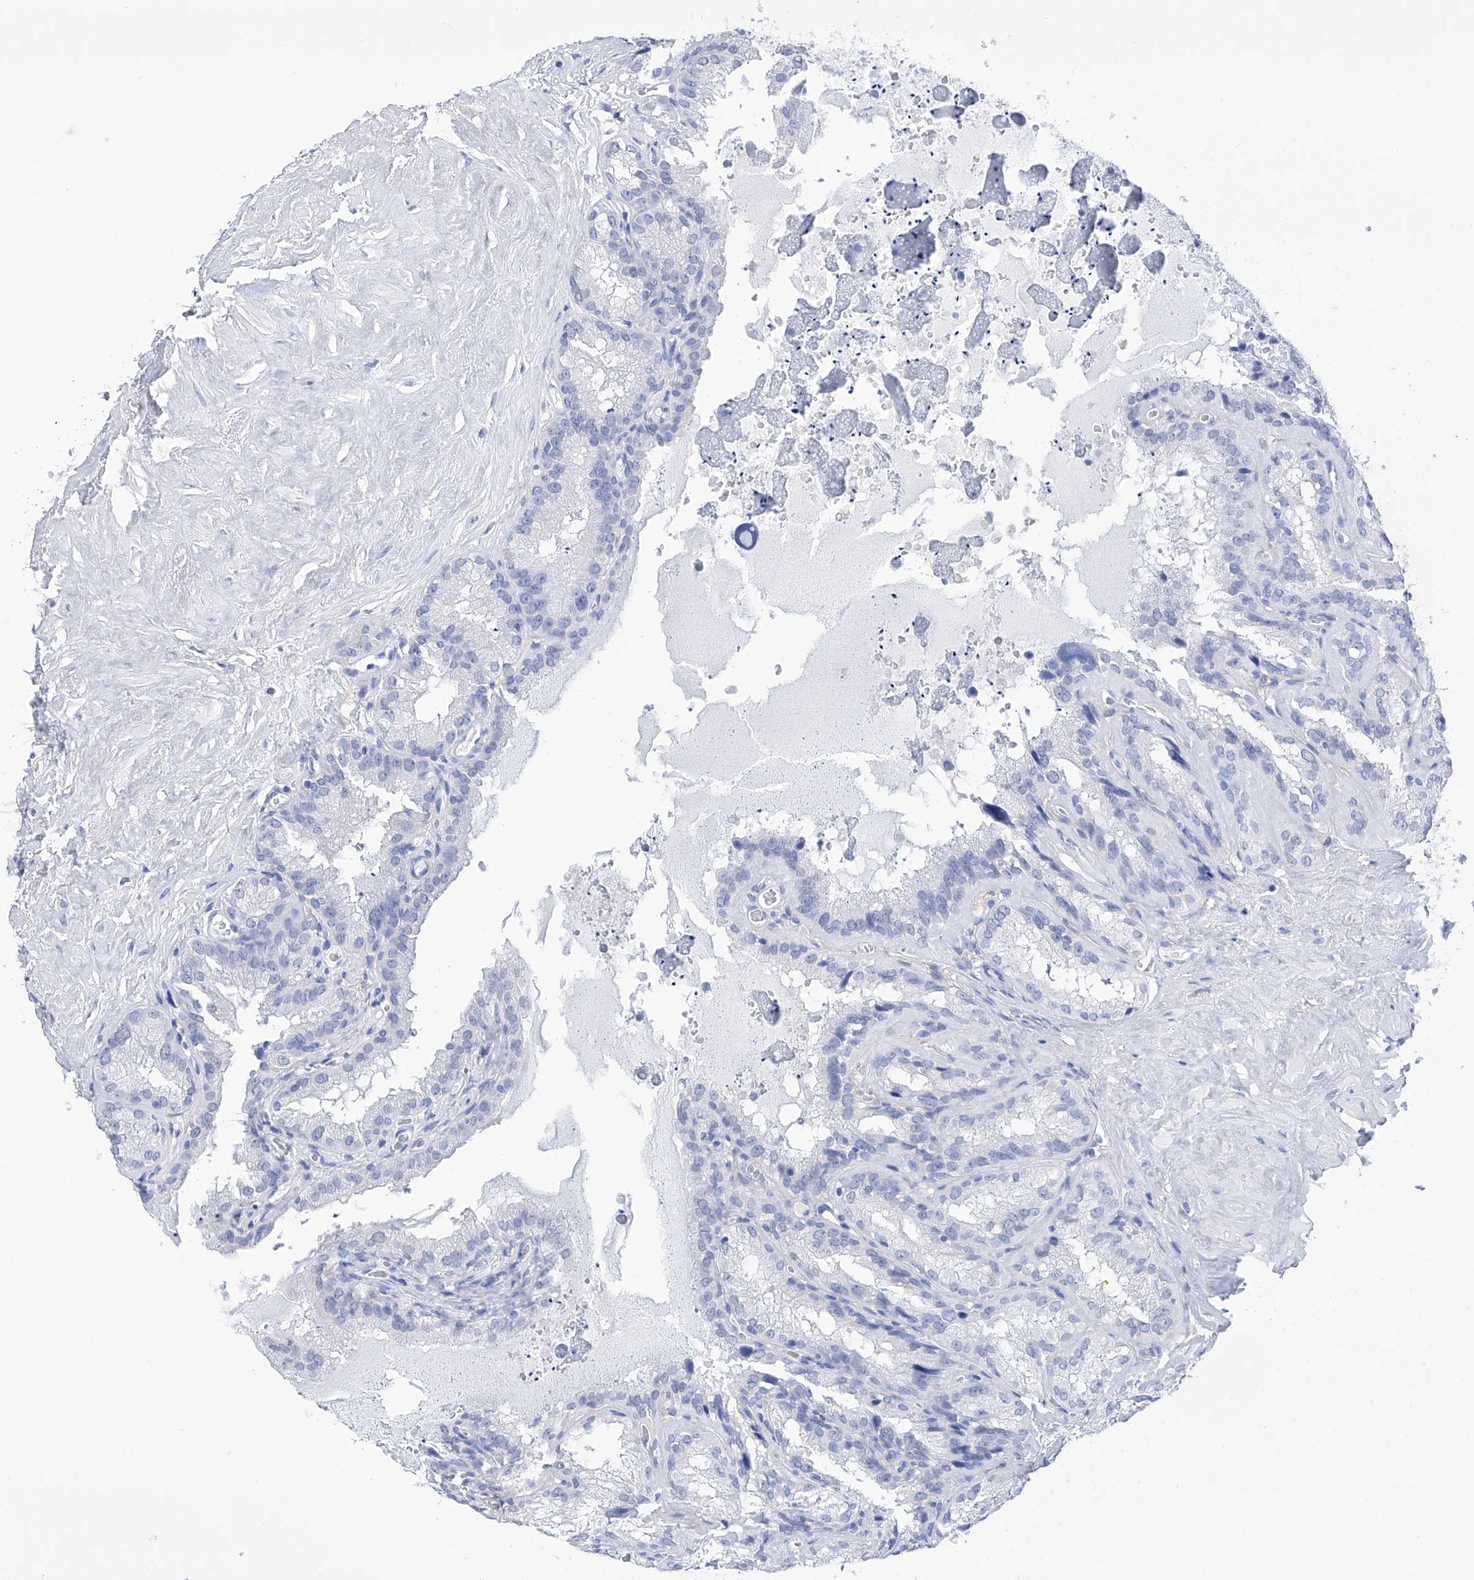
{"staining": {"intensity": "negative", "quantity": "none", "location": "none"}, "tissue": "seminal vesicle", "cell_type": "Glandular cells", "image_type": "normal", "snomed": [{"axis": "morphology", "description": "Normal tissue, NOS"}, {"axis": "topography", "description": "Prostate"}, {"axis": "topography", "description": "Seminal veicle"}], "caption": "An immunohistochemistry (IHC) image of unremarkable seminal vesicle is shown. There is no staining in glandular cells of seminal vesicle.", "gene": "FLG", "patient": {"sex": "male", "age": 59}}